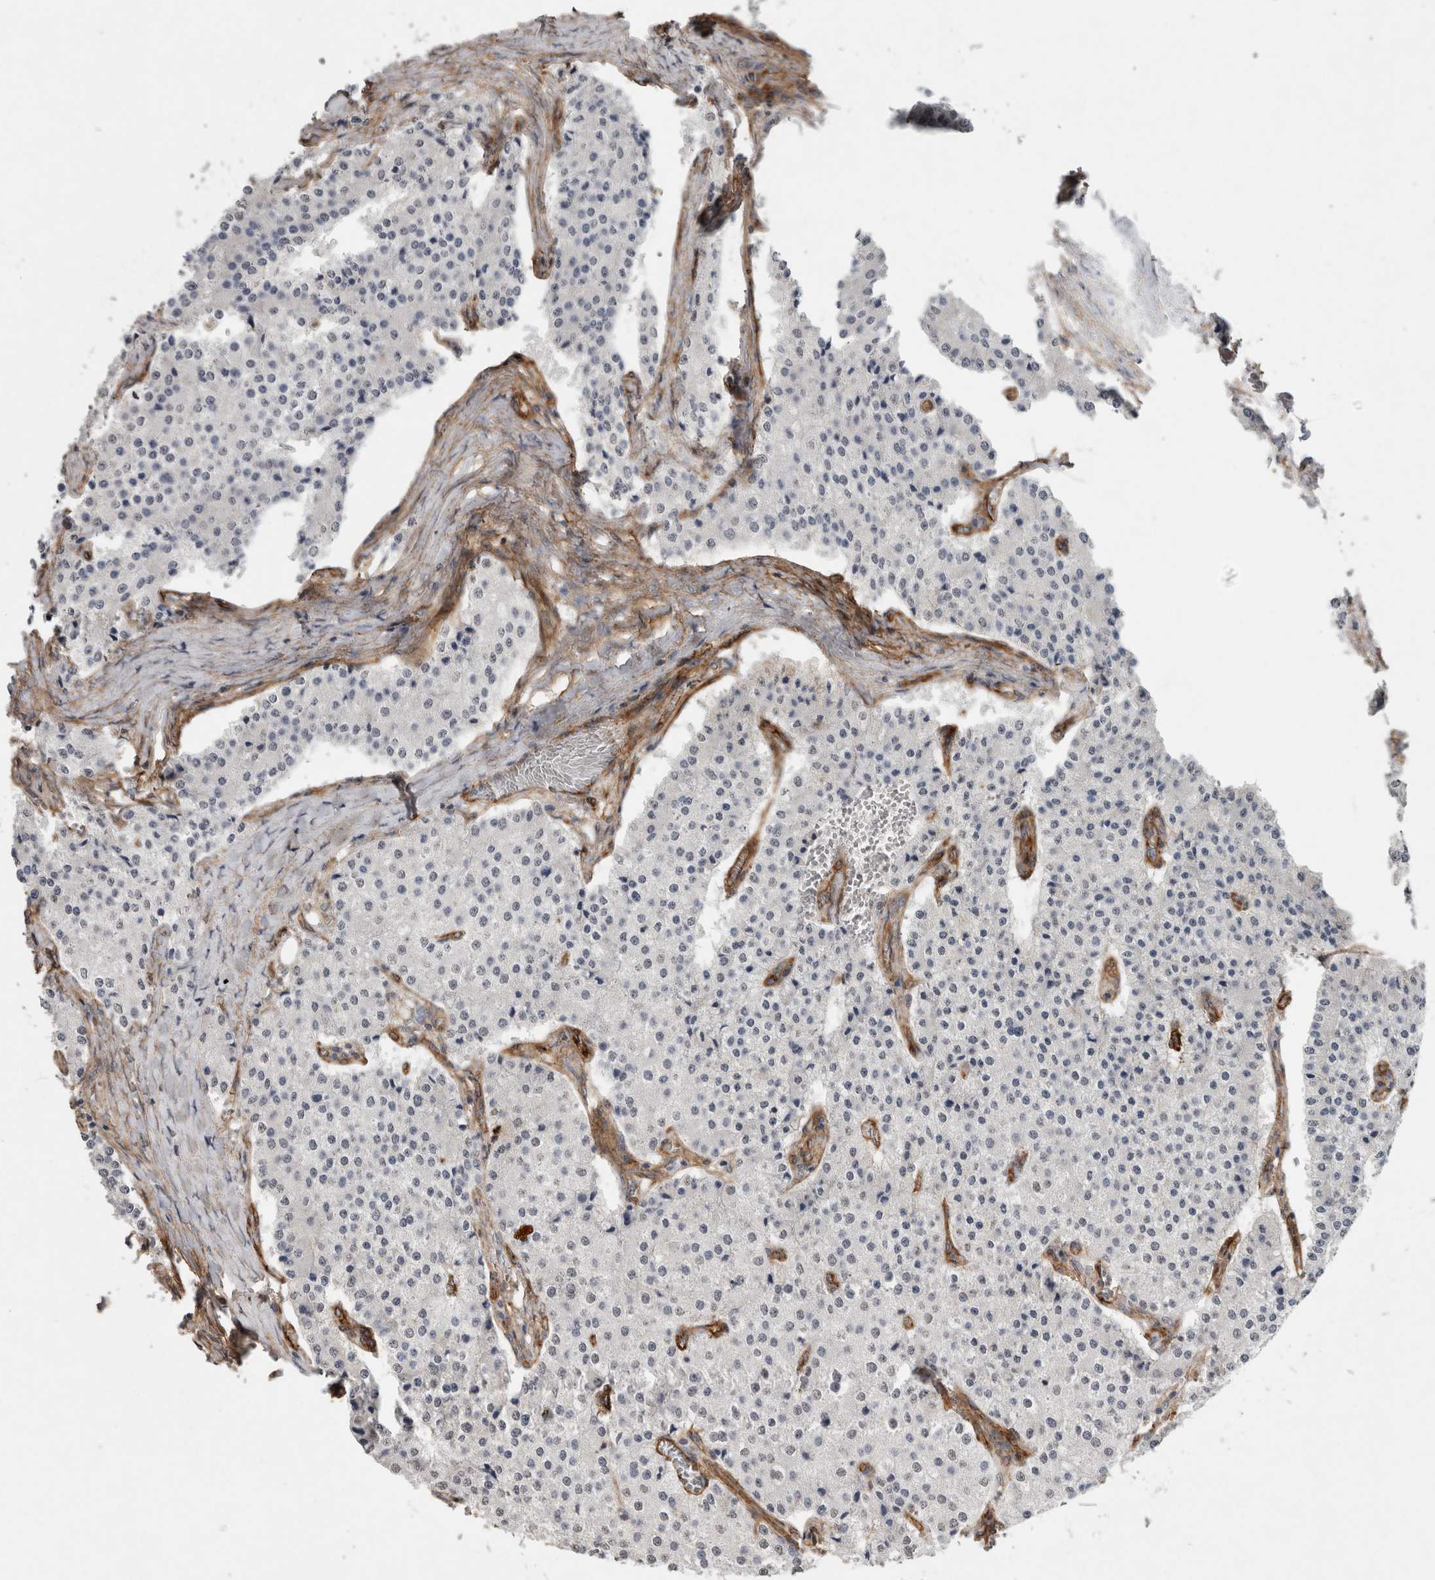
{"staining": {"intensity": "negative", "quantity": "none", "location": "none"}, "tissue": "carcinoid", "cell_type": "Tumor cells", "image_type": "cancer", "snomed": [{"axis": "morphology", "description": "Carcinoid, malignant, NOS"}, {"axis": "topography", "description": "Colon"}], "caption": "Photomicrograph shows no protein expression in tumor cells of carcinoid (malignant) tissue.", "gene": "RECK", "patient": {"sex": "female", "age": 52}}